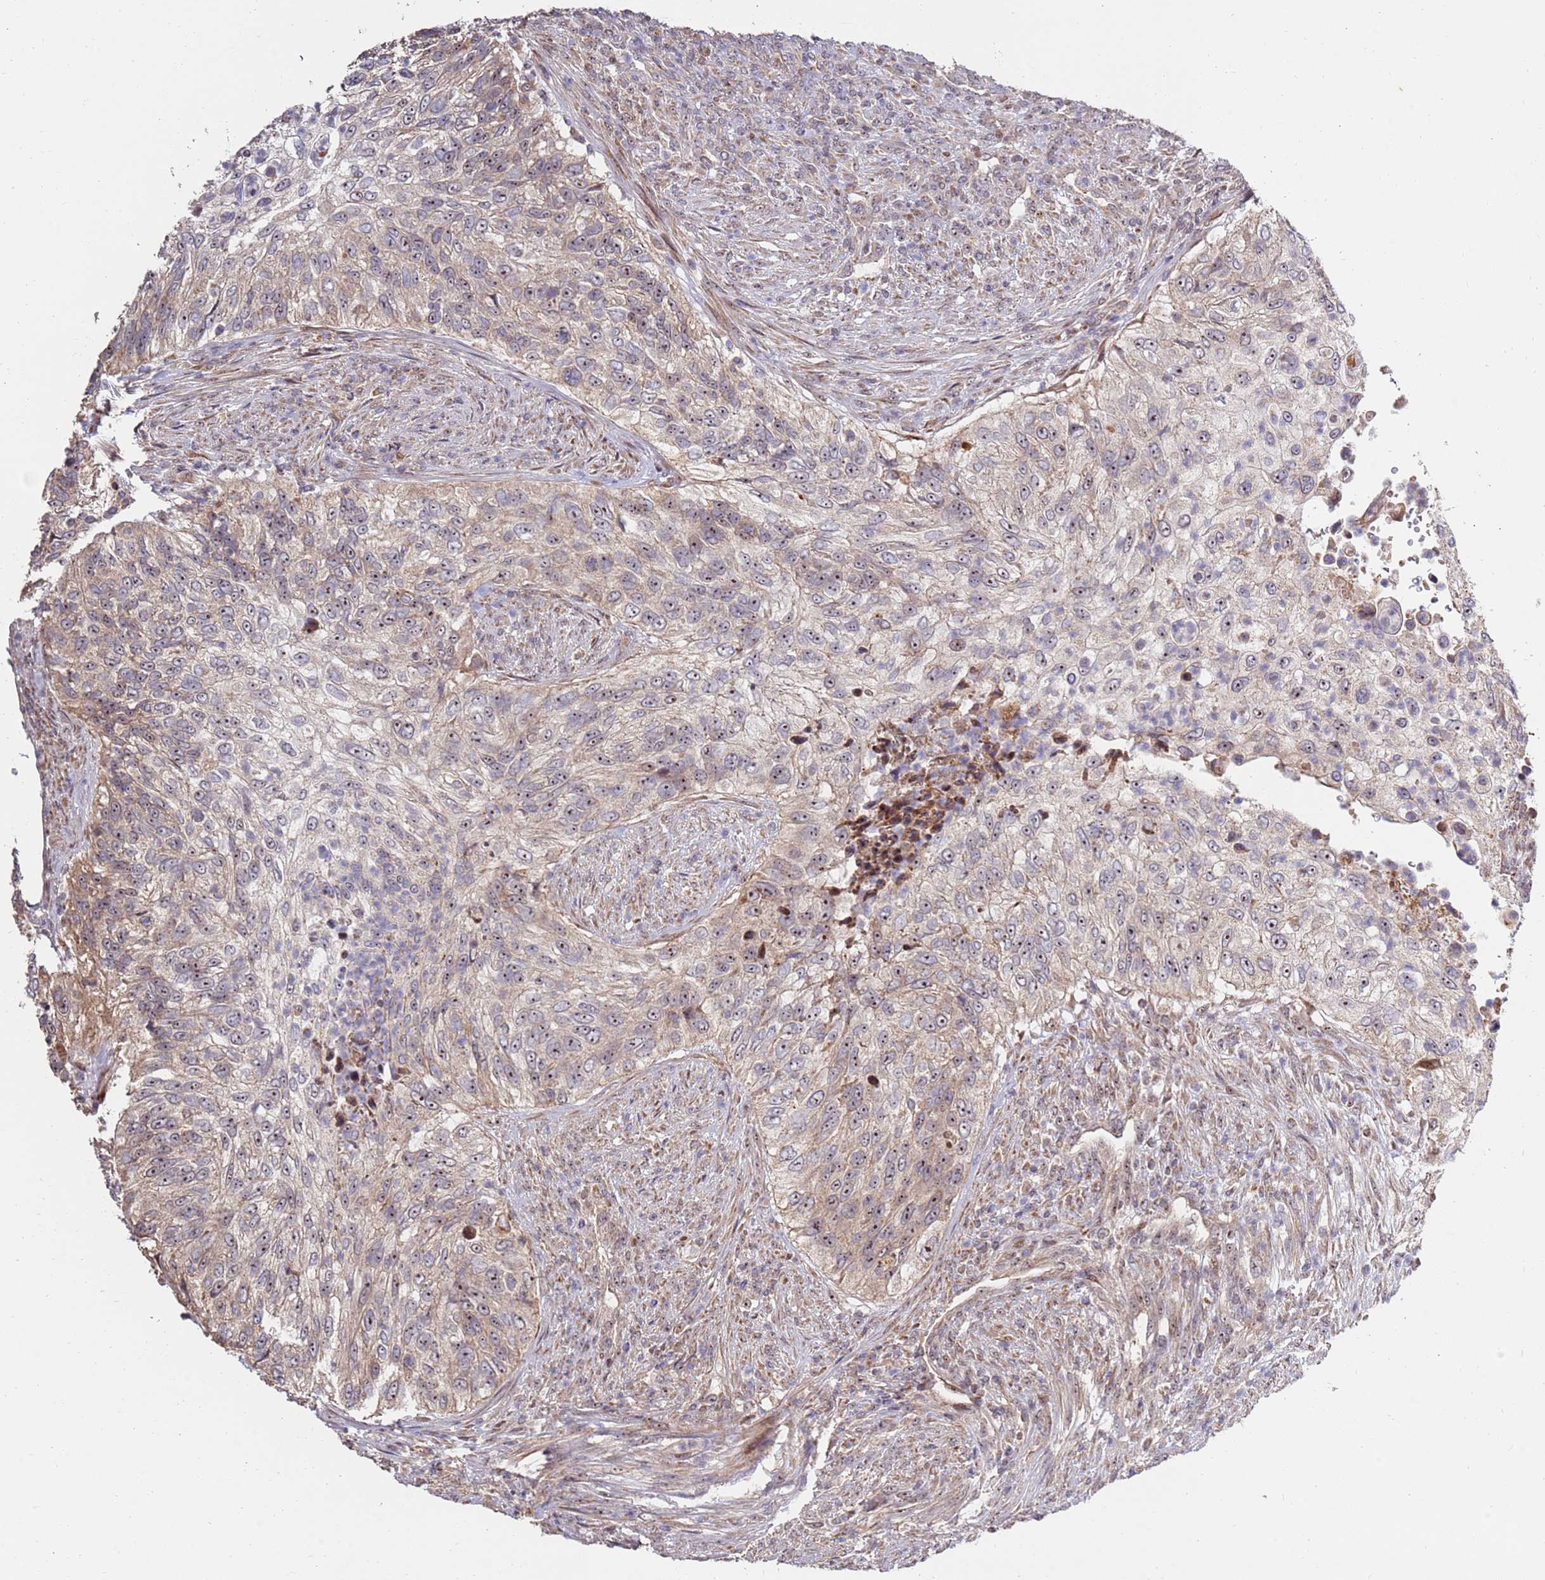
{"staining": {"intensity": "moderate", "quantity": "25%-75%", "location": "cytoplasmic/membranous,nuclear"}, "tissue": "urothelial cancer", "cell_type": "Tumor cells", "image_type": "cancer", "snomed": [{"axis": "morphology", "description": "Urothelial carcinoma, High grade"}, {"axis": "topography", "description": "Urinary bladder"}], "caption": "This is a micrograph of immunohistochemistry staining of urothelial carcinoma (high-grade), which shows moderate positivity in the cytoplasmic/membranous and nuclear of tumor cells.", "gene": "KIF25", "patient": {"sex": "female", "age": 60}}